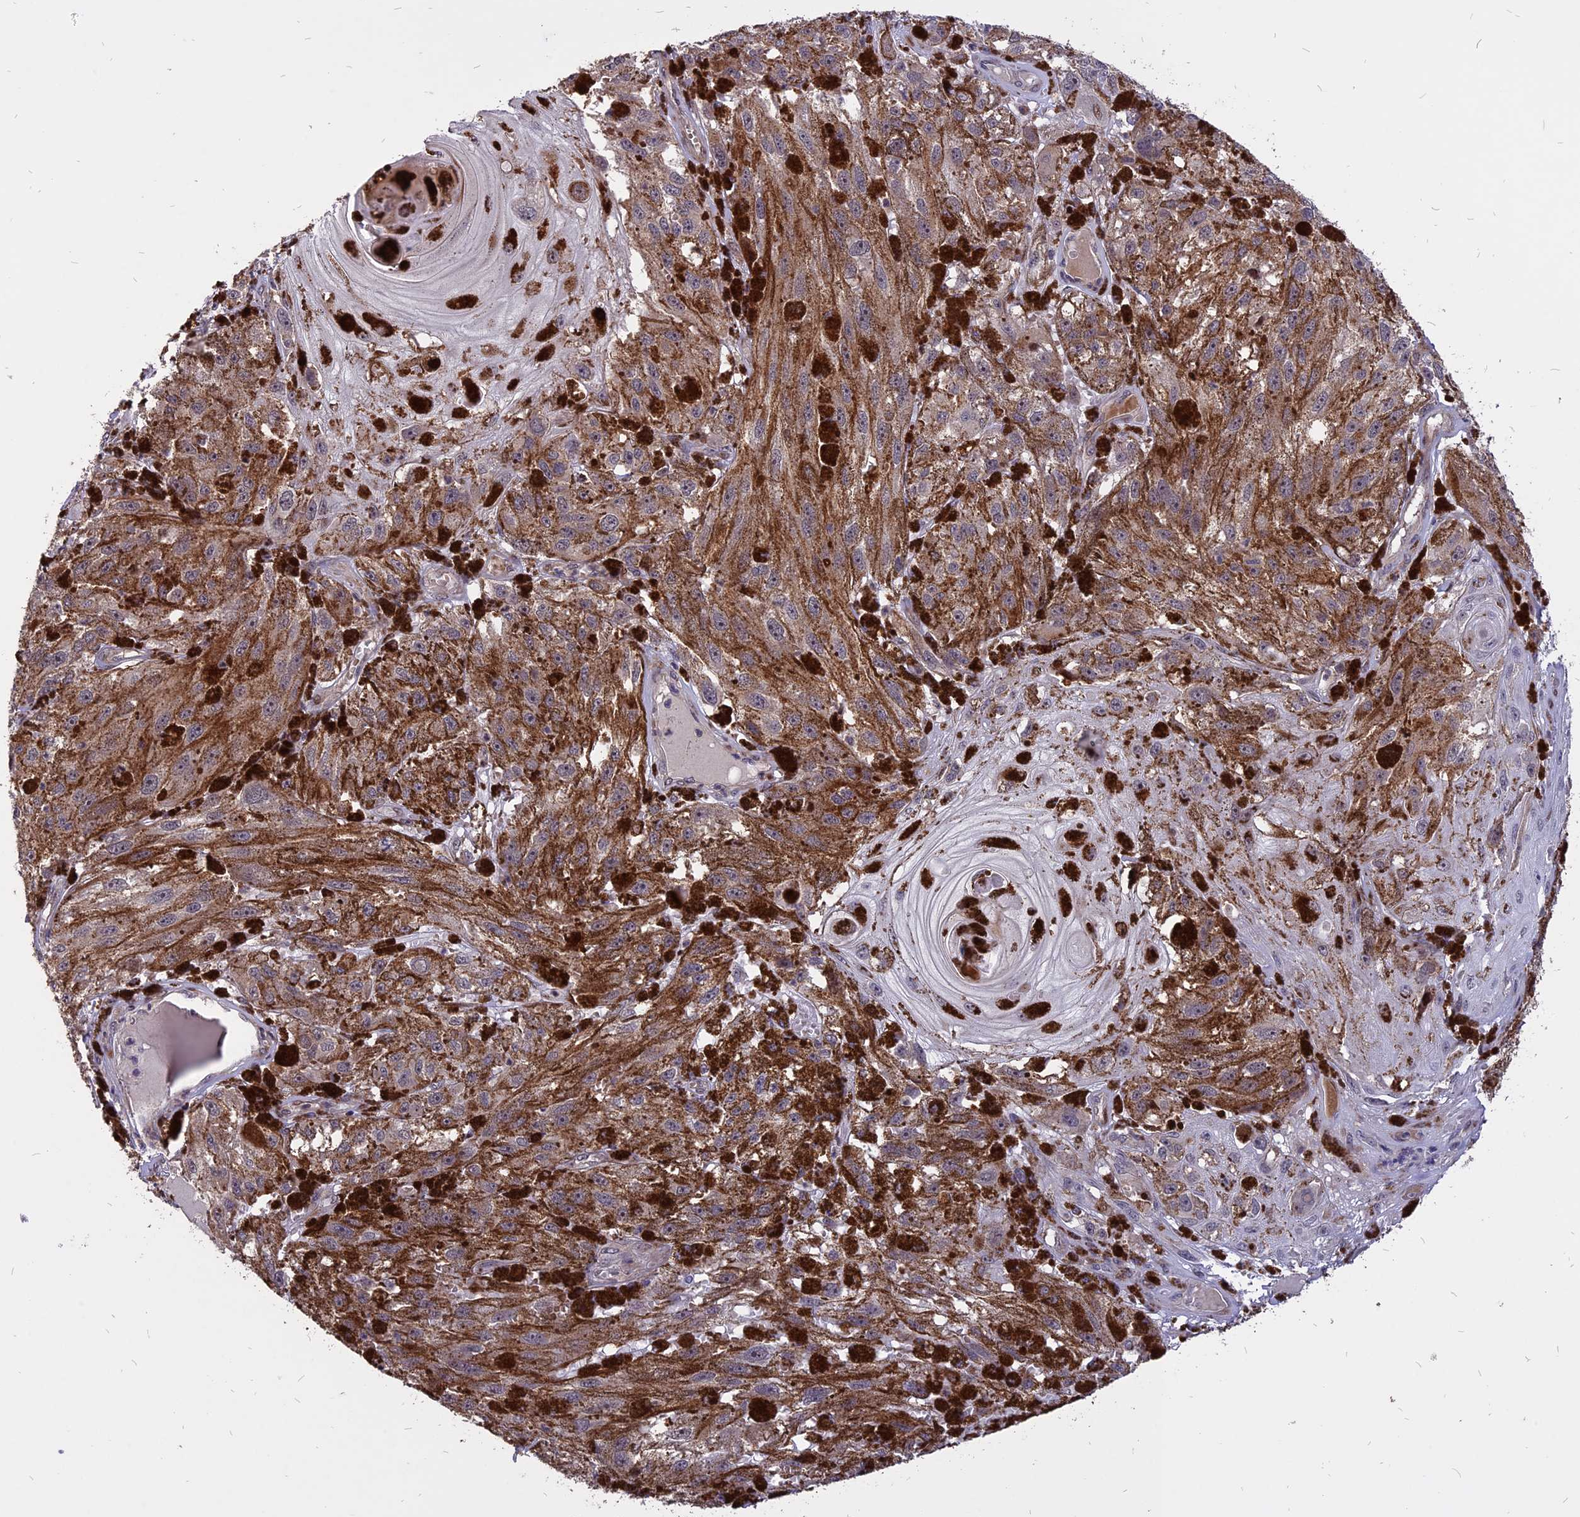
{"staining": {"intensity": "weak", "quantity": "25%-75%", "location": "cytoplasmic/membranous"}, "tissue": "melanoma", "cell_type": "Tumor cells", "image_type": "cancer", "snomed": [{"axis": "morphology", "description": "Malignant melanoma, NOS"}, {"axis": "topography", "description": "Skin"}], "caption": "A micrograph showing weak cytoplasmic/membranous expression in about 25%-75% of tumor cells in melanoma, as visualized by brown immunohistochemical staining.", "gene": "TMEM263", "patient": {"sex": "male", "age": 88}}